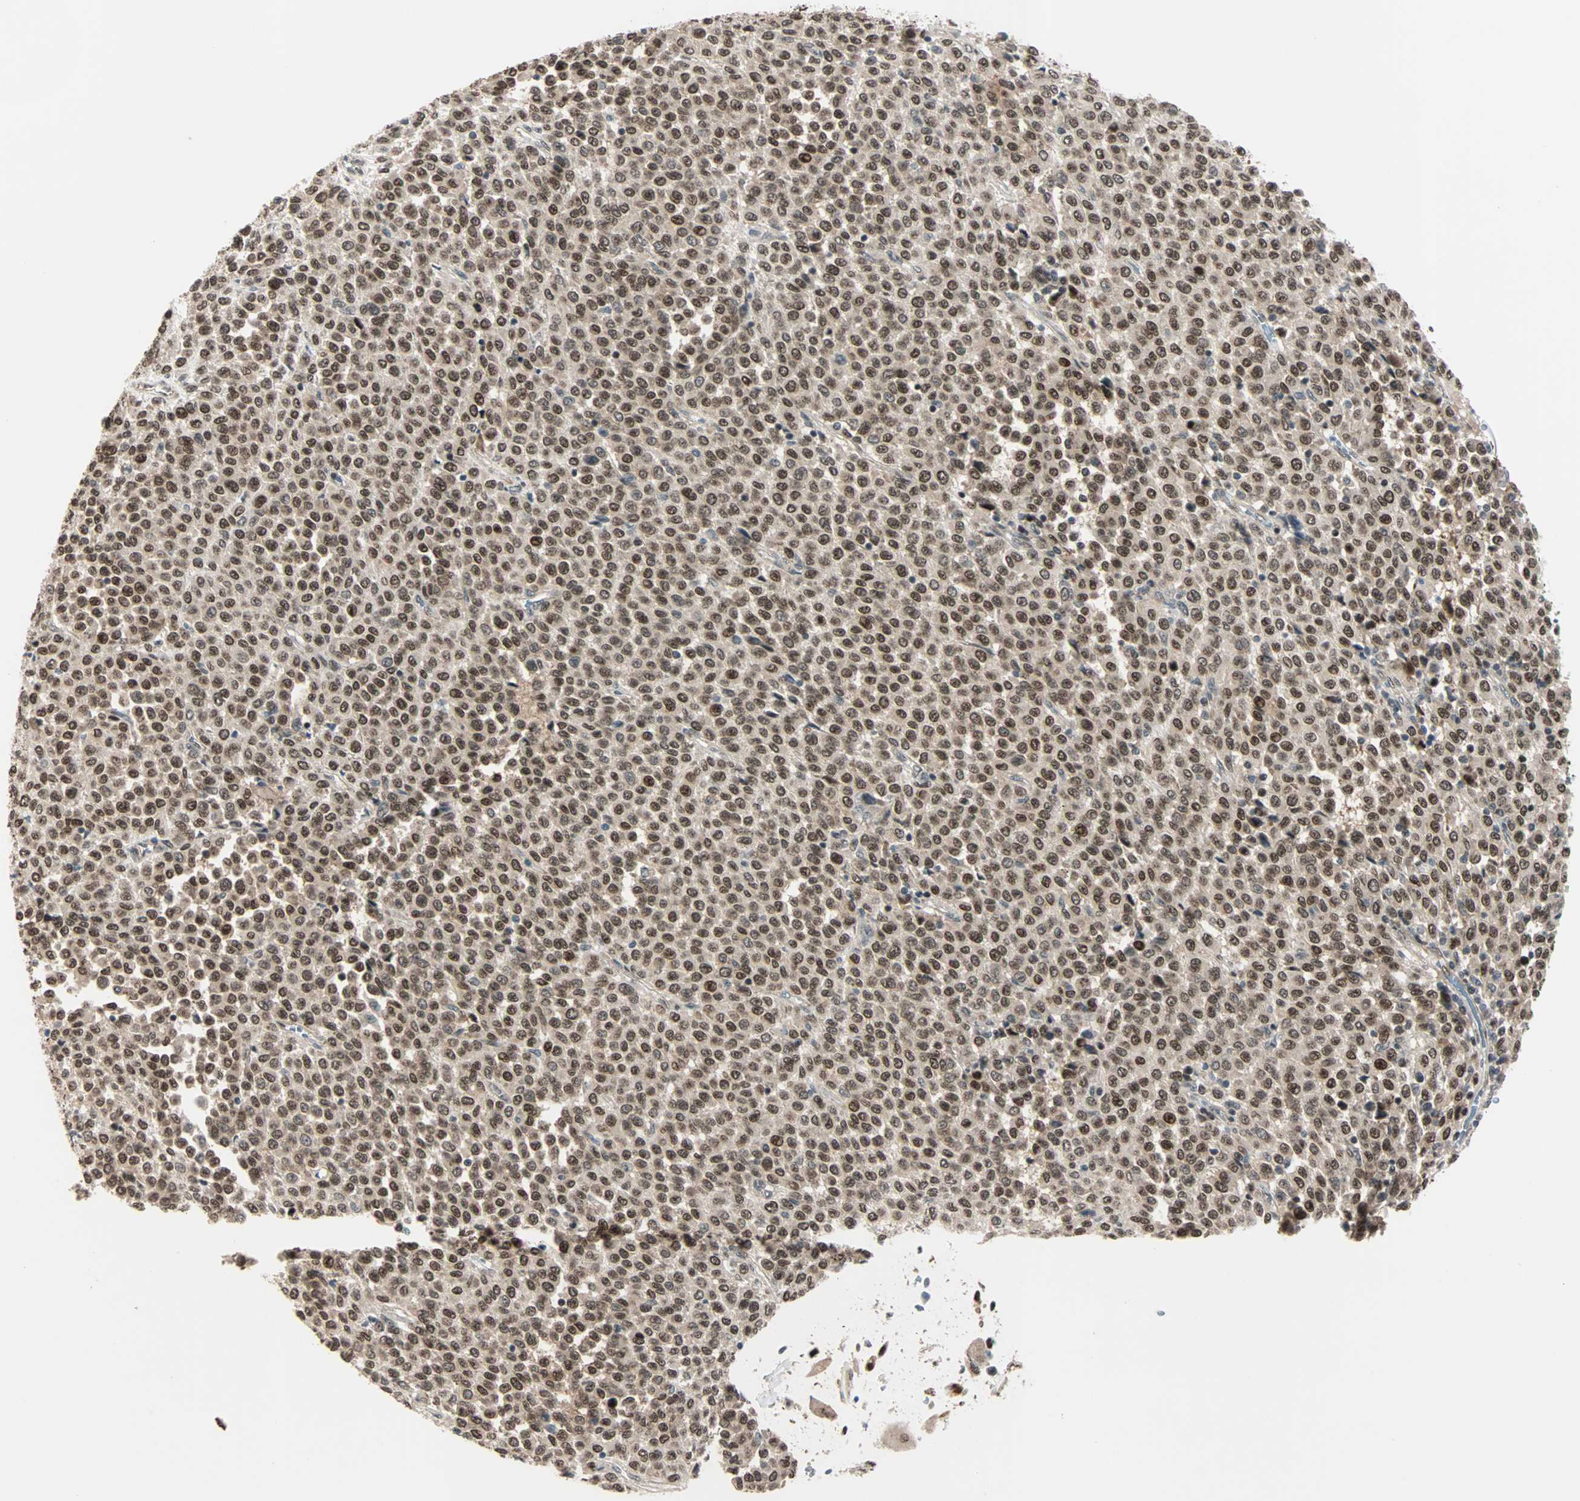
{"staining": {"intensity": "moderate", "quantity": ">75%", "location": "cytoplasmic/membranous,nuclear"}, "tissue": "melanoma", "cell_type": "Tumor cells", "image_type": "cancer", "snomed": [{"axis": "morphology", "description": "Malignant melanoma, Metastatic site"}, {"axis": "topography", "description": "Pancreas"}], "caption": "About >75% of tumor cells in human melanoma exhibit moderate cytoplasmic/membranous and nuclear protein positivity as visualized by brown immunohistochemical staining.", "gene": "CBX4", "patient": {"sex": "female", "age": 30}}